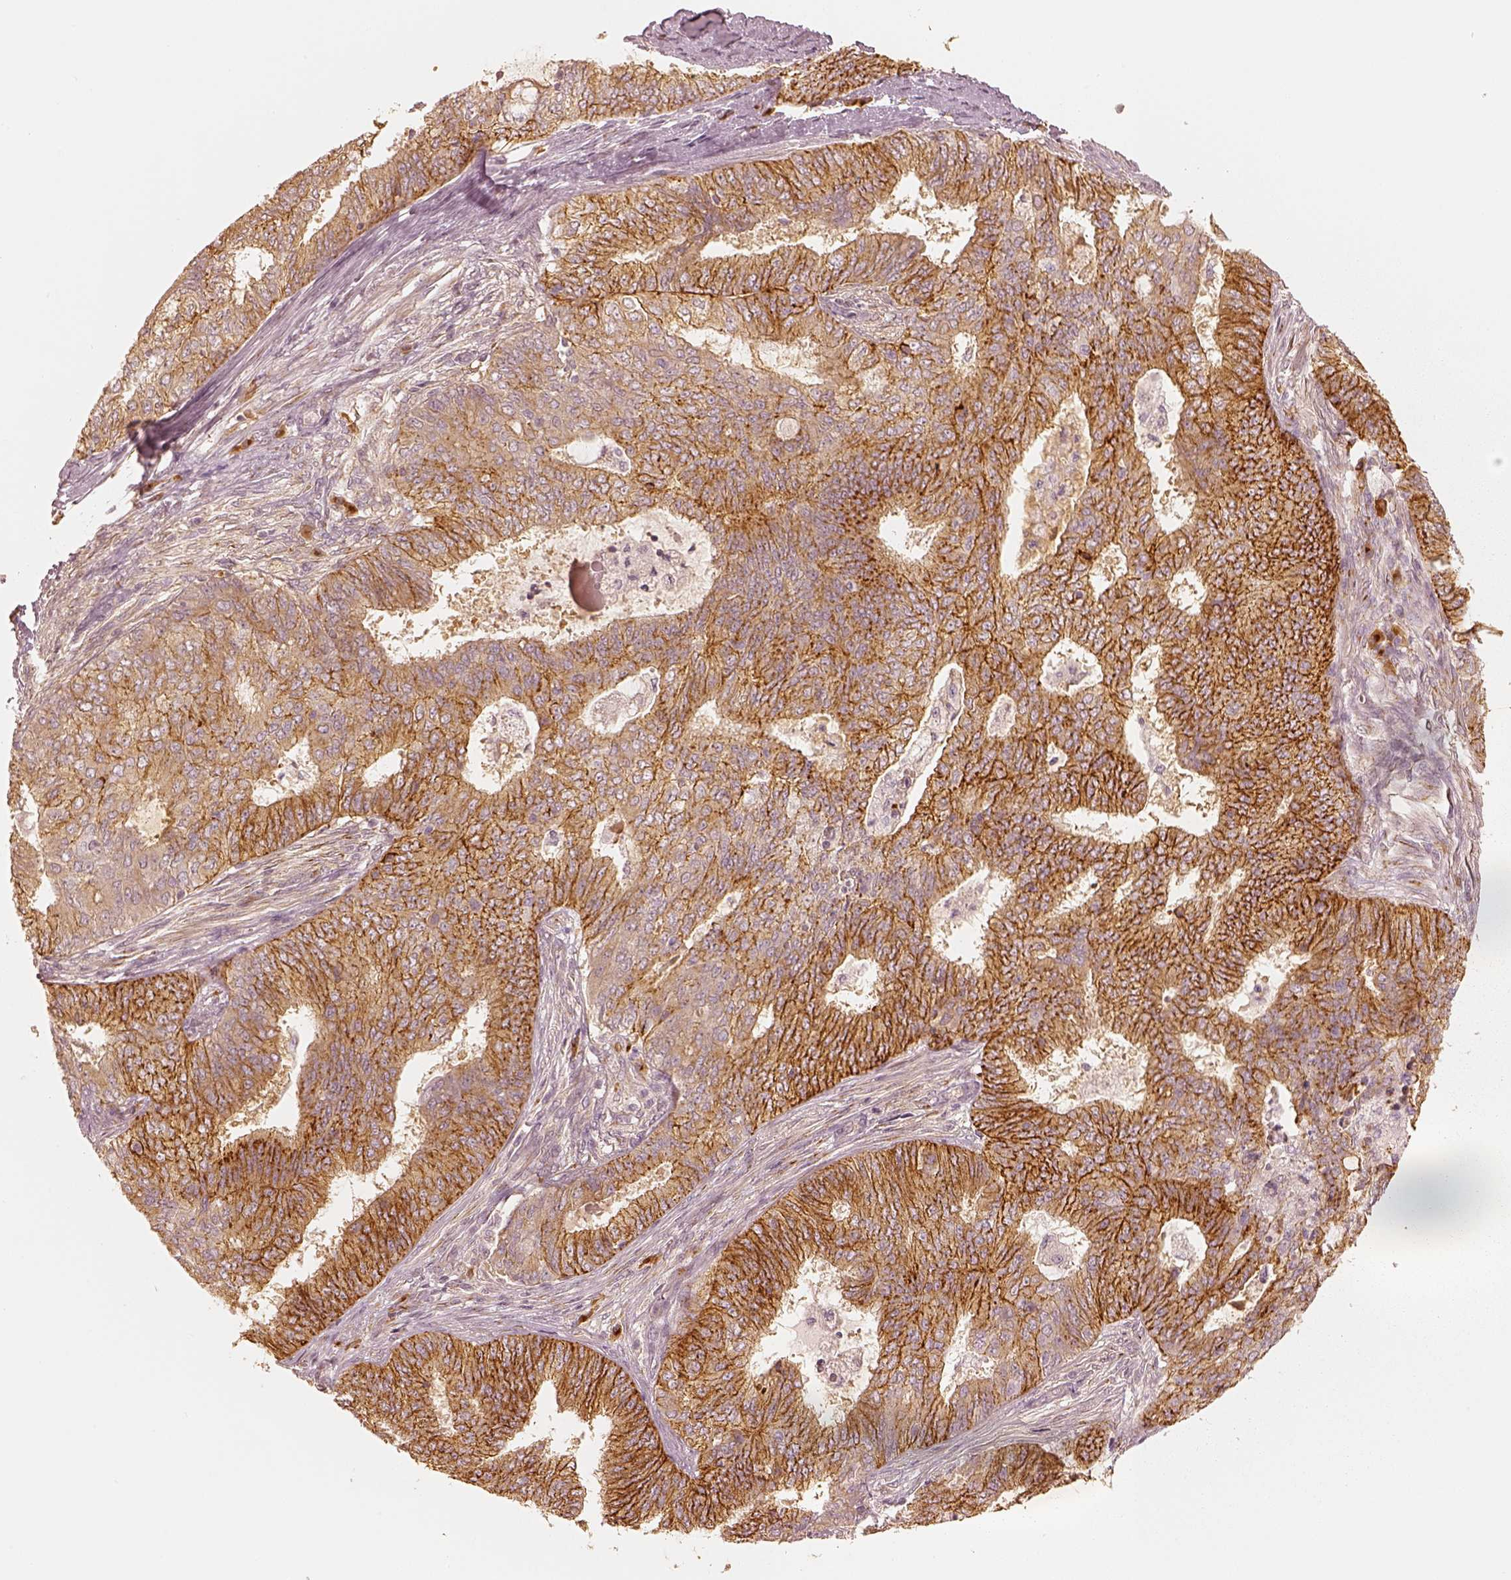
{"staining": {"intensity": "strong", "quantity": ">75%", "location": "cytoplasmic/membranous"}, "tissue": "endometrial cancer", "cell_type": "Tumor cells", "image_type": "cancer", "snomed": [{"axis": "morphology", "description": "Adenocarcinoma, NOS"}, {"axis": "topography", "description": "Endometrium"}], "caption": "Brown immunohistochemical staining in human endometrial adenocarcinoma displays strong cytoplasmic/membranous positivity in approximately >75% of tumor cells. (Brightfield microscopy of DAB IHC at high magnification).", "gene": "GORASP2", "patient": {"sex": "female", "age": 62}}